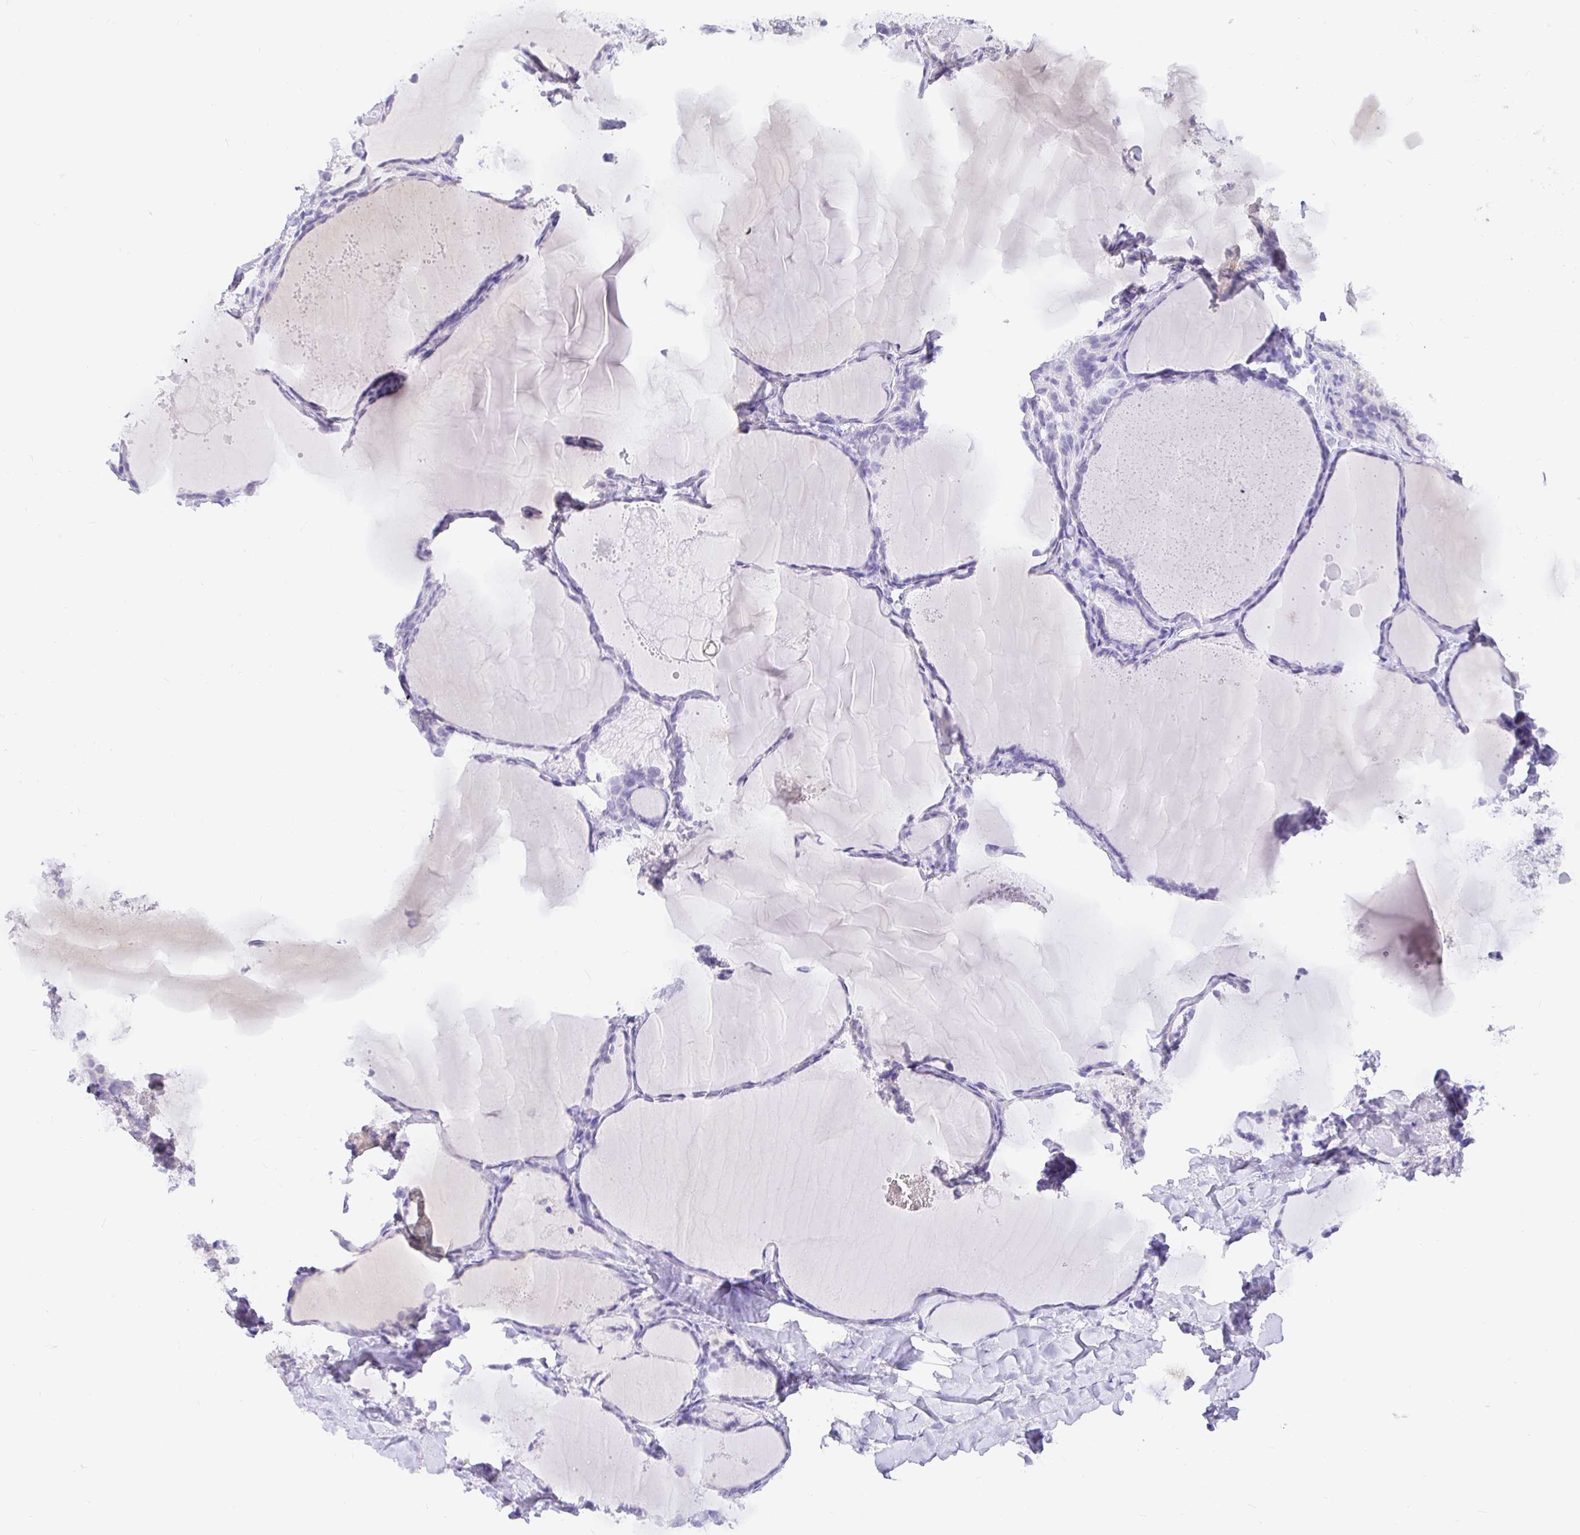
{"staining": {"intensity": "weak", "quantity": "<25%", "location": "cytoplasmic/membranous"}, "tissue": "thyroid cancer", "cell_type": "Tumor cells", "image_type": "cancer", "snomed": [{"axis": "morphology", "description": "Papillary adenocarcinoma, NOS"}, {"axis": "topography", "description": "Thyroid gland"}], "caption": "Thyroid papillary adenocarcinoma was stained to show a protein in brown. There is no significant staining in tumor cells.", "gene": "EZHIP", "patient": {"sex": "female", "age": 46}}